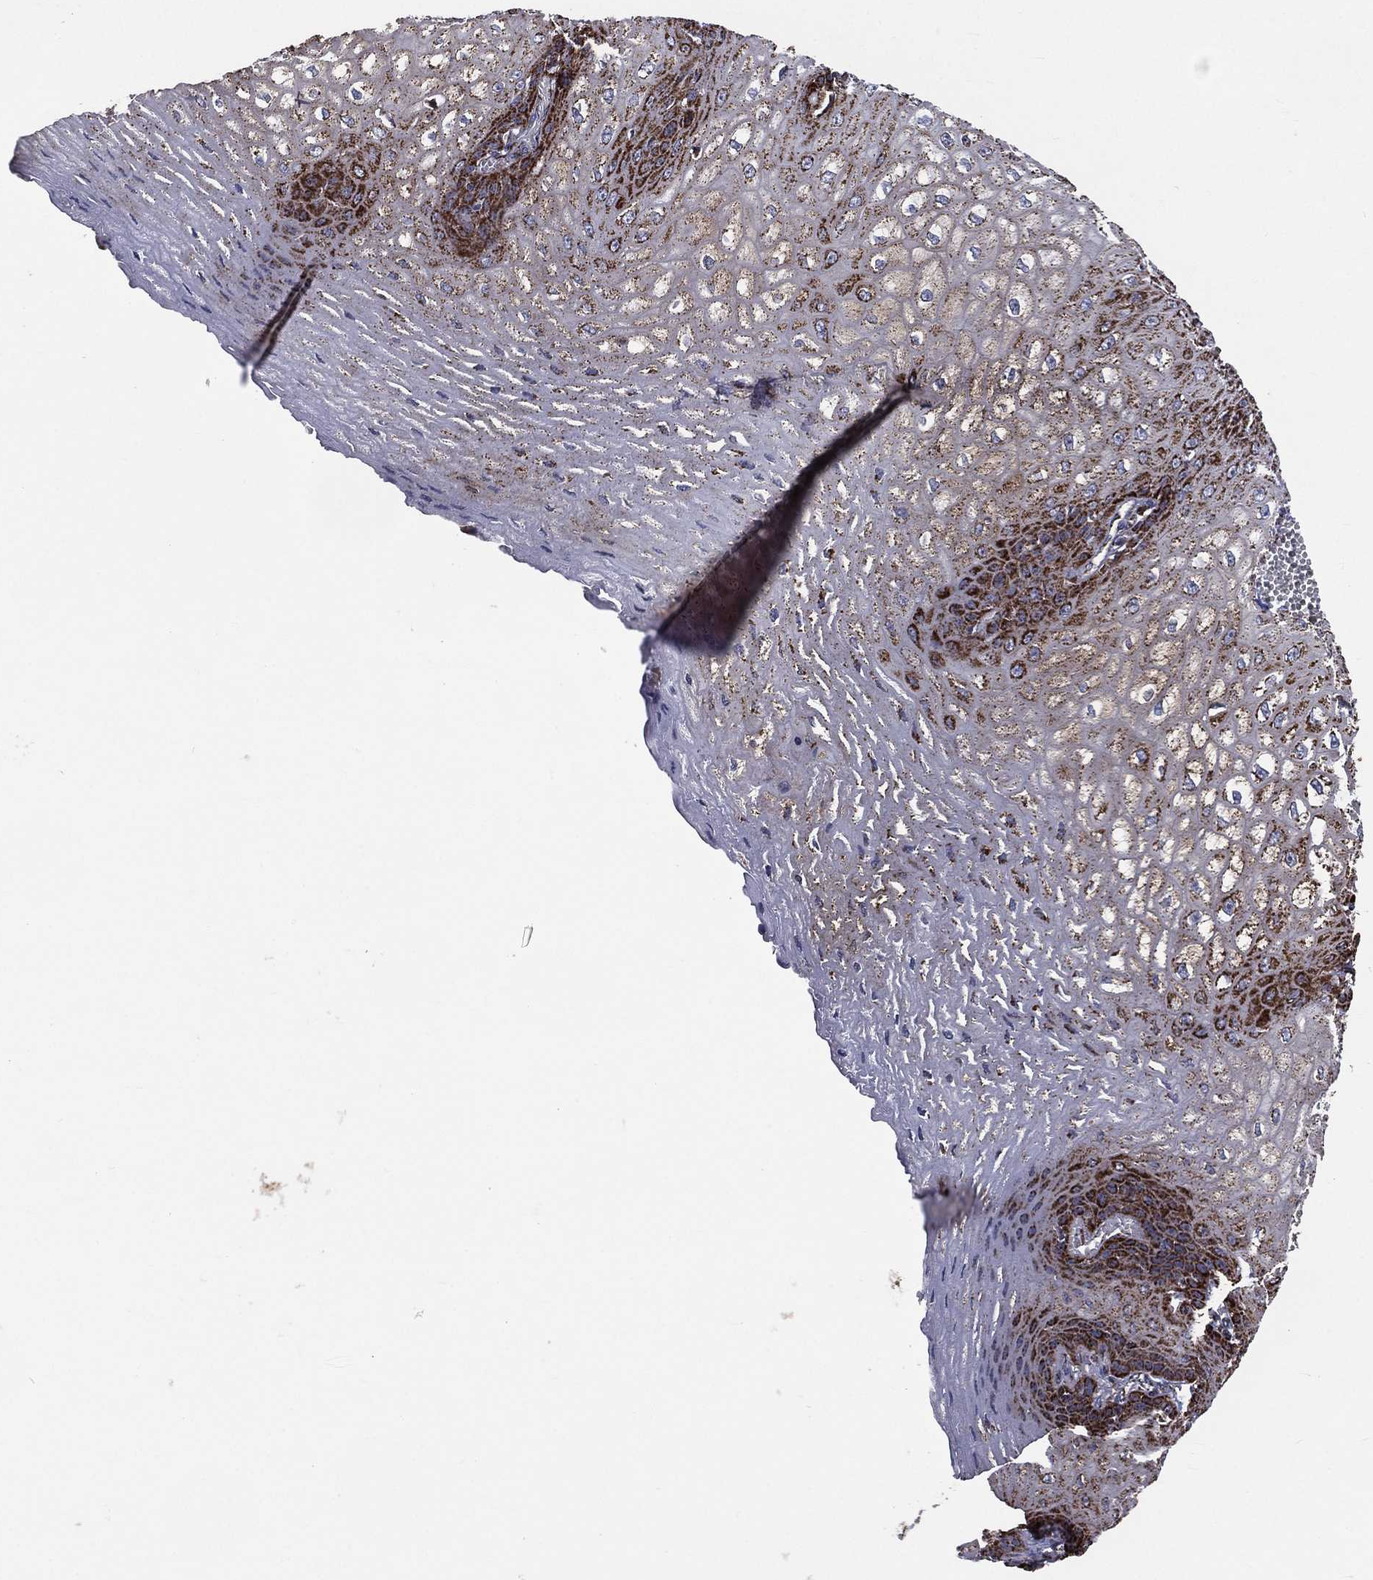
{"staining": {"intensity": "strong", "quantity": "<25%", "location": "cytoplasmic/membranous"}, "tissue": "esophagus", "cell_type": "Squamous epithelial cells", "image_type": "normal", "snomed": [{"axis": "morphology", "description": "Normal tissue, NOS"}, {"axis": "topography", "description": "Esophagus"}], "caption": "A brown stain shows strong cytoplasmic/membranous expression of a protein in squamous epithelial cells of normal esophagus.", "gene": "GOT2", "patient": {"sex": "male", "age": 58}}